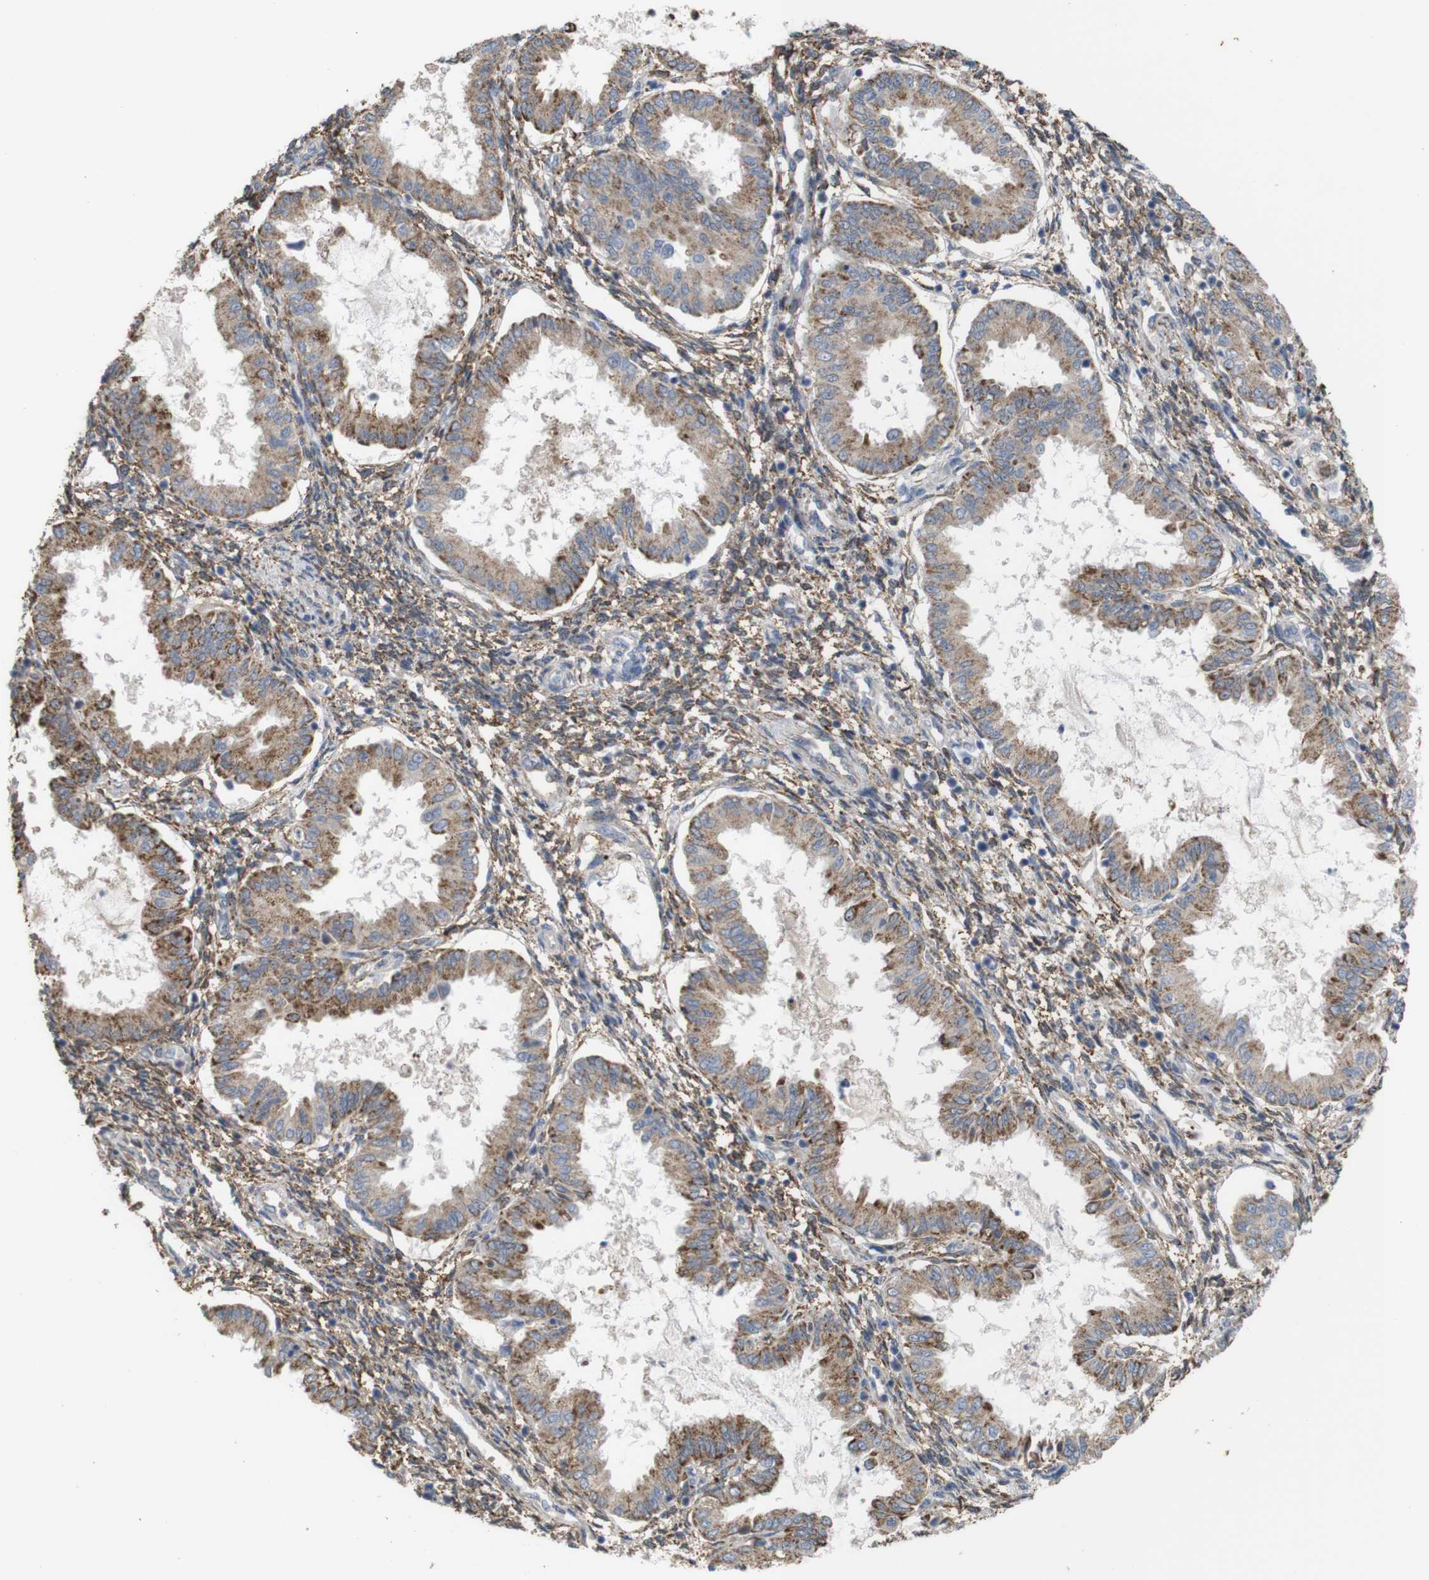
{"staining": {"intensity": "moderate", "quantity": ">75%", "location": "cytoplasmic/membranous"}, "tissue": "endometrium", "cell_type": "Cells in endometrial stroma", "image_type": "normal", "snomed": [{"axis": "morphology", "description": "Normal tissue, NOS"}, {"axis": "topography", "description": "Endometrium"}], "caption": "Endometrium stained for a protein demonstrates moderate cytoplasmic/membranous positivity in cells in endometrial stroma. (DAB = brown stain, brightfield microscopy at high magnification).", "gene": "PTPRR", "patient": {"sex": "female", "age": 33}}